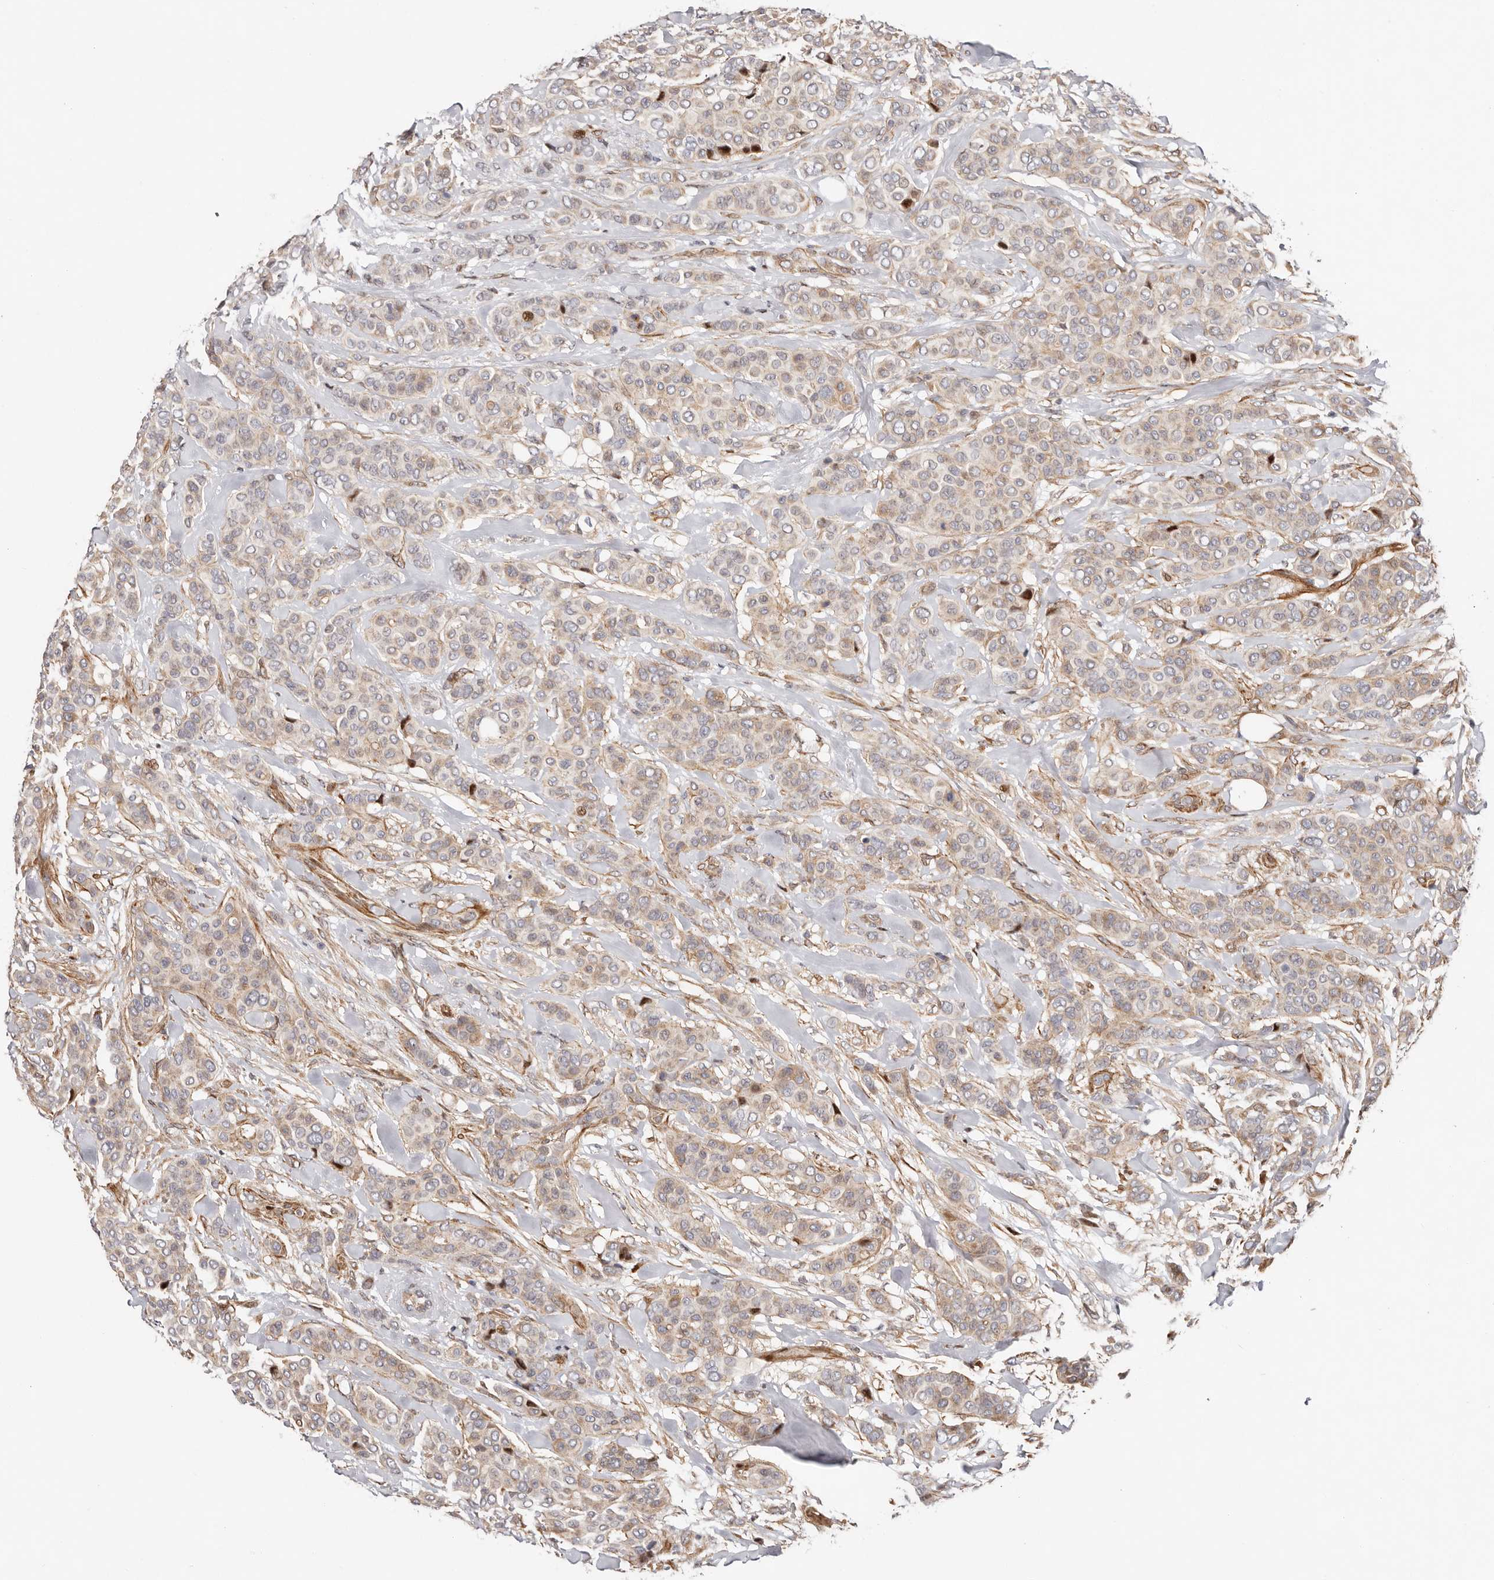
{"staining": {"intensity": "weak", "quantity": ">75%", "location": "cytoplasmic/membranous,nuclear"}, "tissue": "breast cancer", "cell_type": "Tumor cells", "image_type": "cancer", "snomed": [{"axis": "morphology", "description": "Lobular carcinoma"}, {"axis": "topography", "description": "Breast"}], "caption": "Tumor cells demonstrate weak cytoplasmic/membranous and nuclear staining in about >75% of cells in lobular carcinoma (breast).", "gene": "EPHX3", "patient": {"sex": "female", "age": 51}}